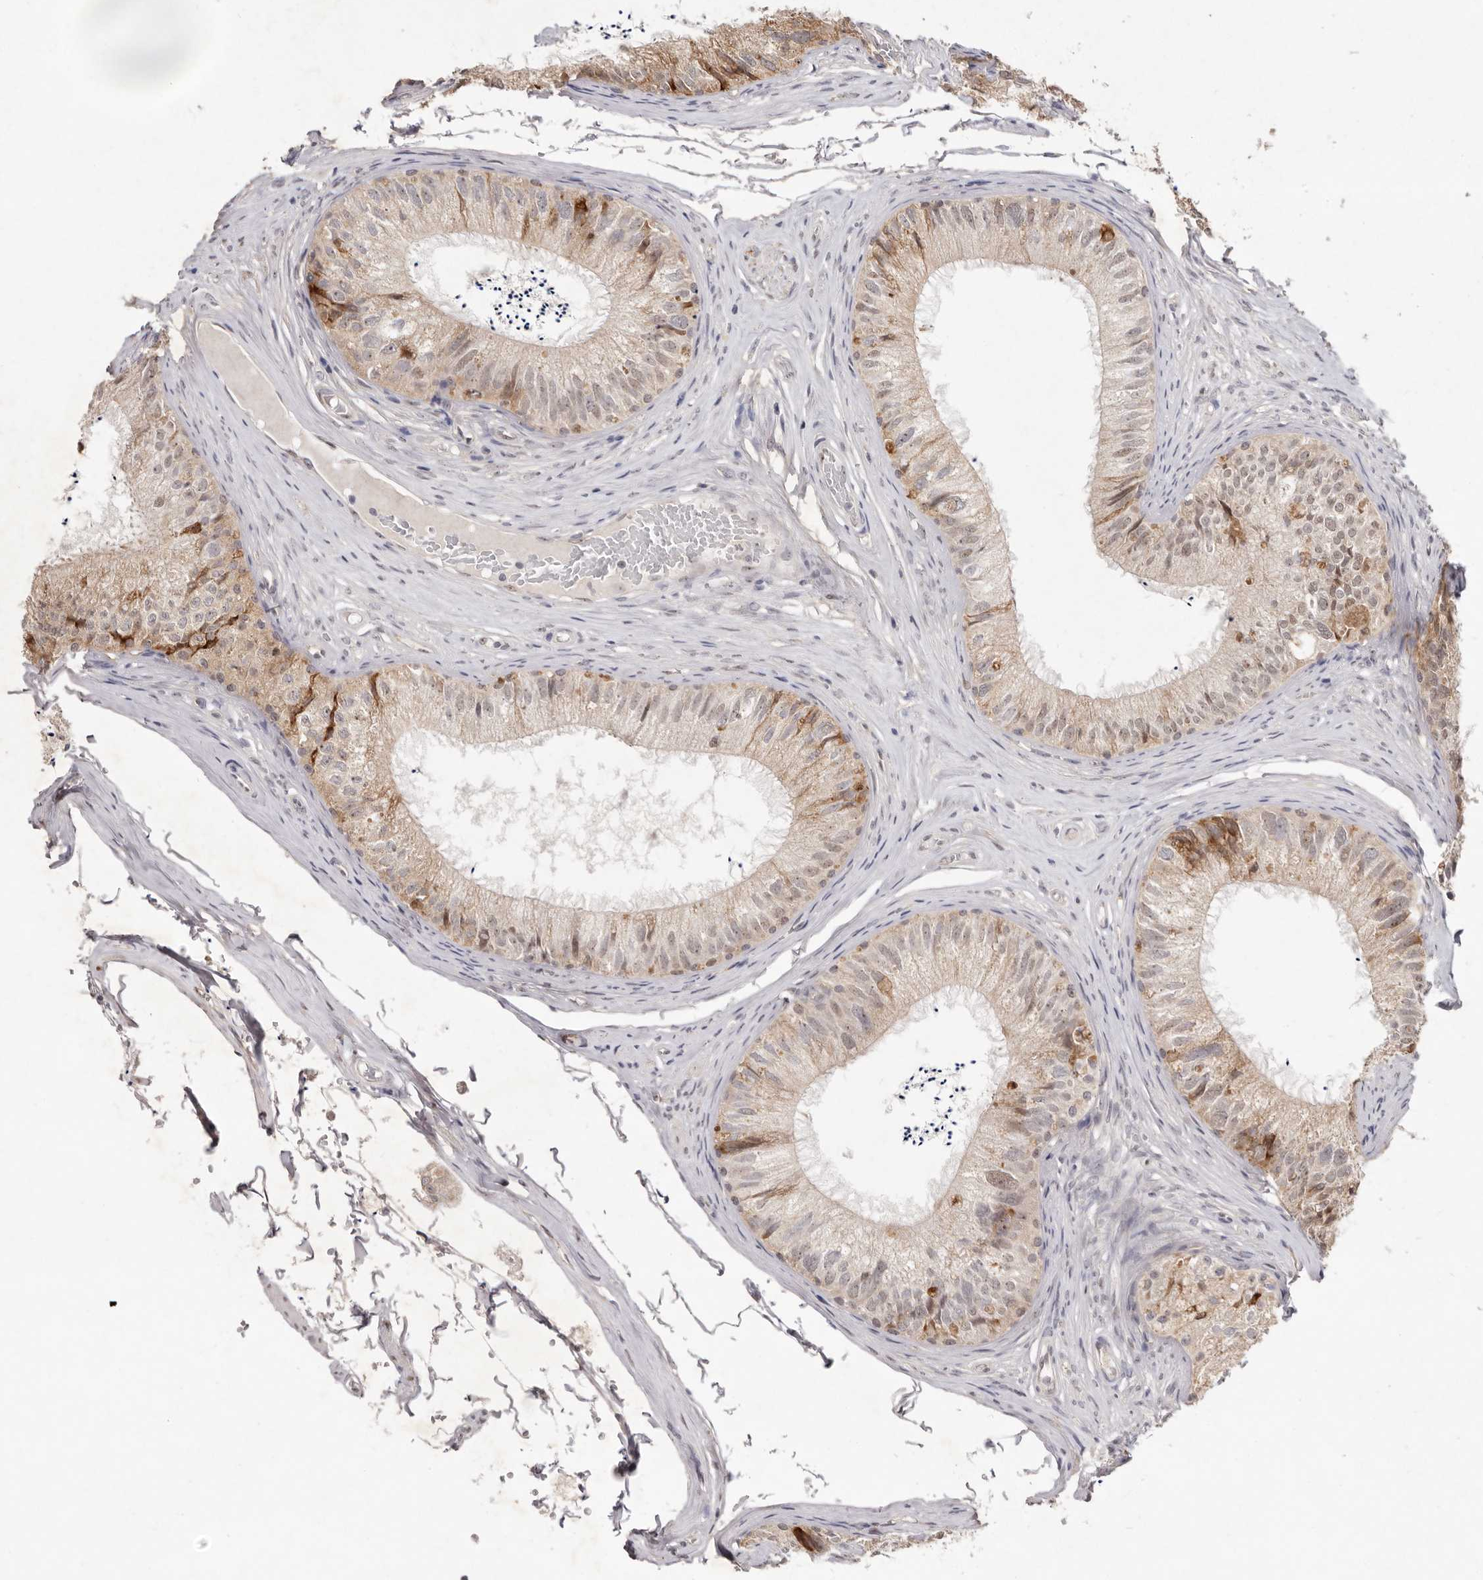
{"staining": {"intensity": "weak", "quantity": ">75%", "location": "cytoplasmic/membranous,nuclear"}, "tissue": "epididymis", "cell_type": "Glandular cells", "image_type": "normal", "snomed": [{"axis": "morphology", "description": "Normal tissue, NOS"}, {"axis": "topography", "description": "Epididymis"}], "caption": "Immunohistochemical staining of unremarkable epididymis displays weak cytoplasmic/membranous,nuclear protein expression in approximately >75% of glandular cells. The staining is performed using DAB brown chromogen to label protein expression. The nuclei are counter-stained blue using hematoxylin.", "gene": "TADA1", "patient": {"sex": "male", "age": 79}}